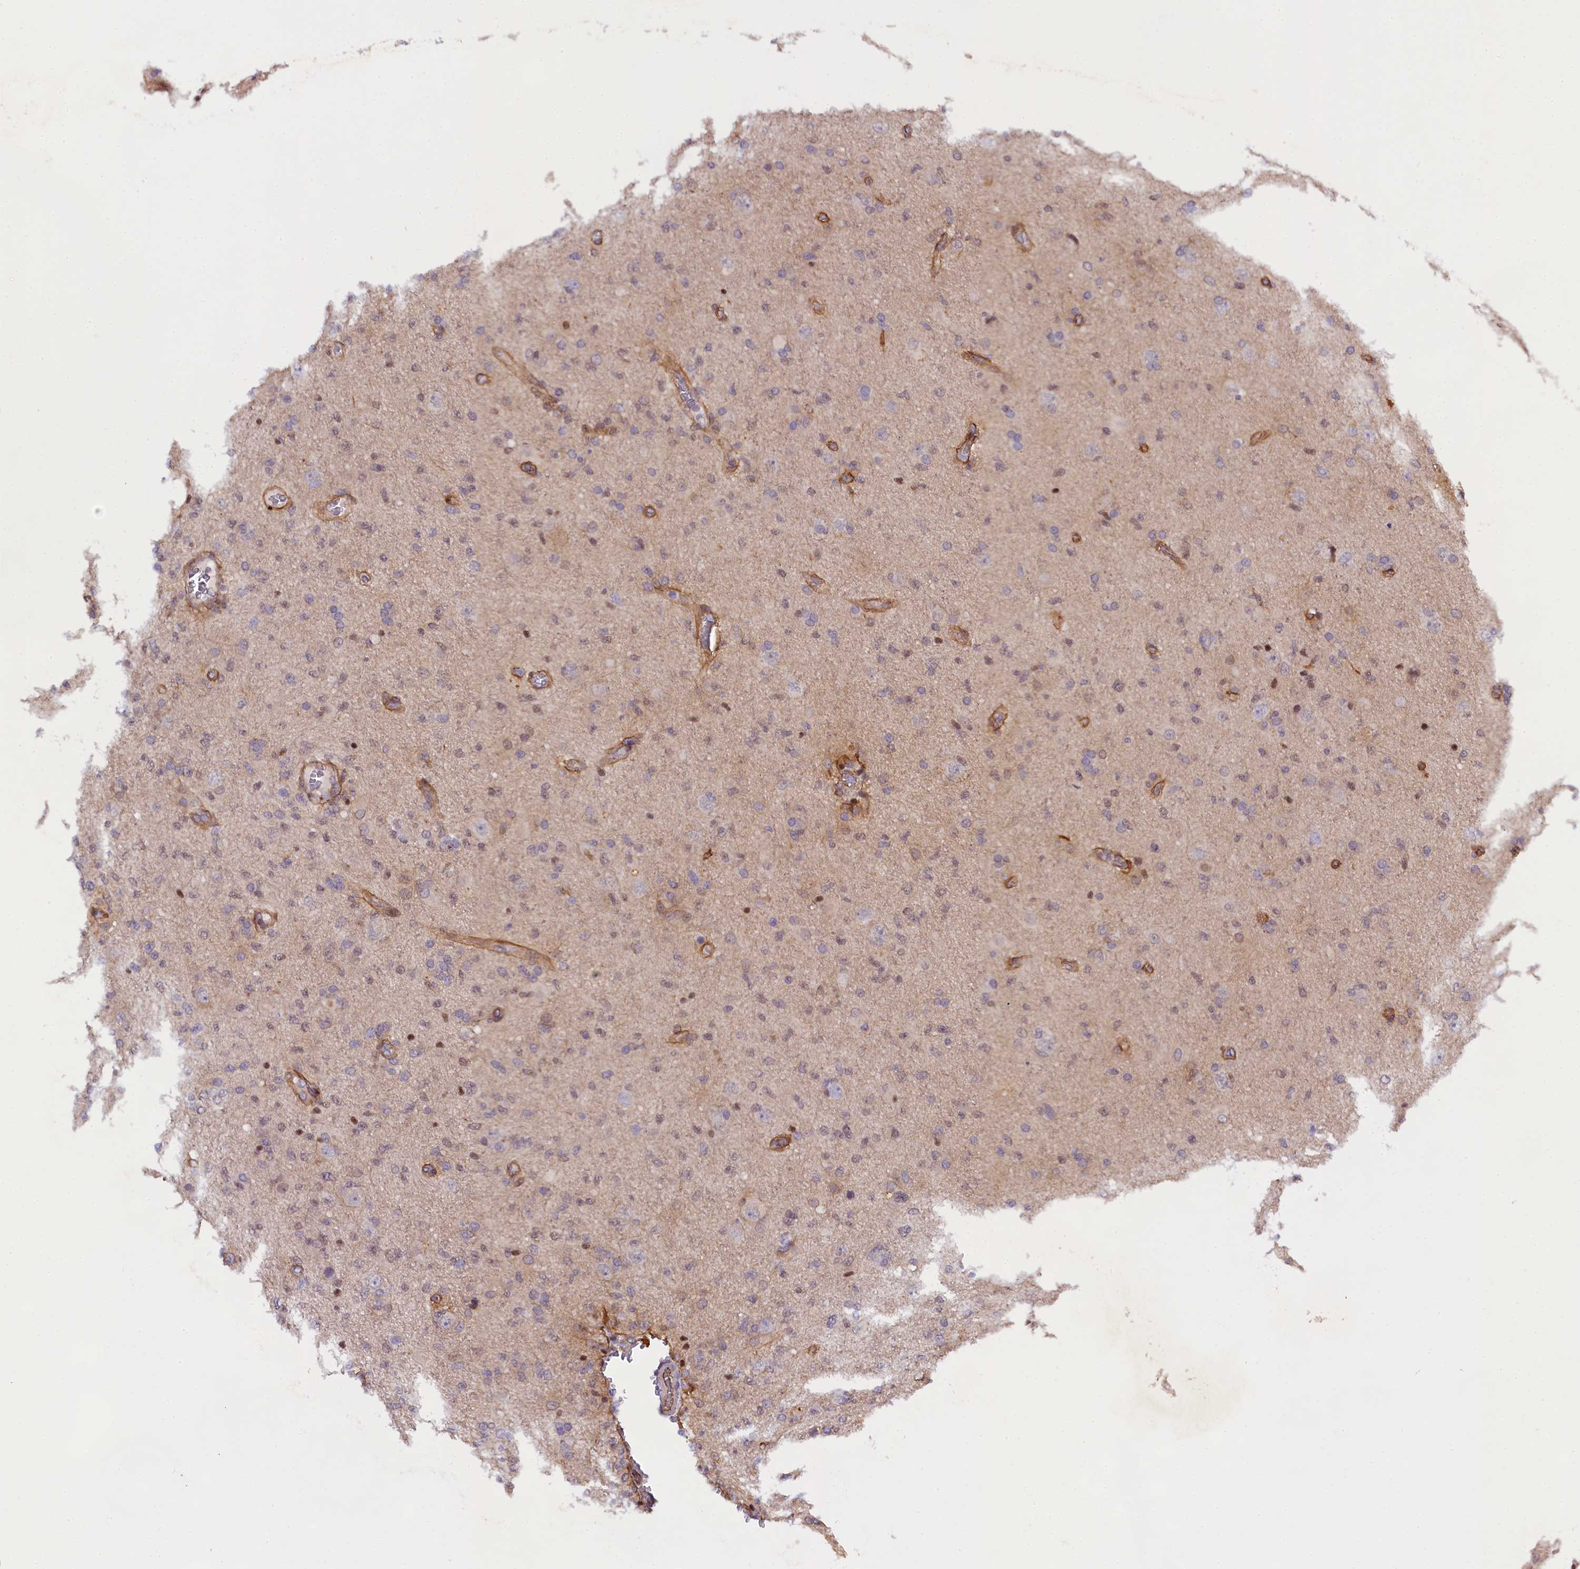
{"staining": {"intensity": "moderate", "quantity": "25%-75%", "location": "nuclear"}, "tissue": "glioma", "cell_type": "Tumor cells", "image_type": "cancer", "snomed": [{"axis": "morphology", "description": "Glioma, malignant, High grade"}, {"axis": "topography", "description": "Brain"}], "caption": "Malignant high-grade glioma stained with immunohistochemistry (IHC) displays moderate nuclear positivity in about 25%-75% of tumor cells.", "gene": "SP4", "patient": {"sex": "female", "age": 57}}